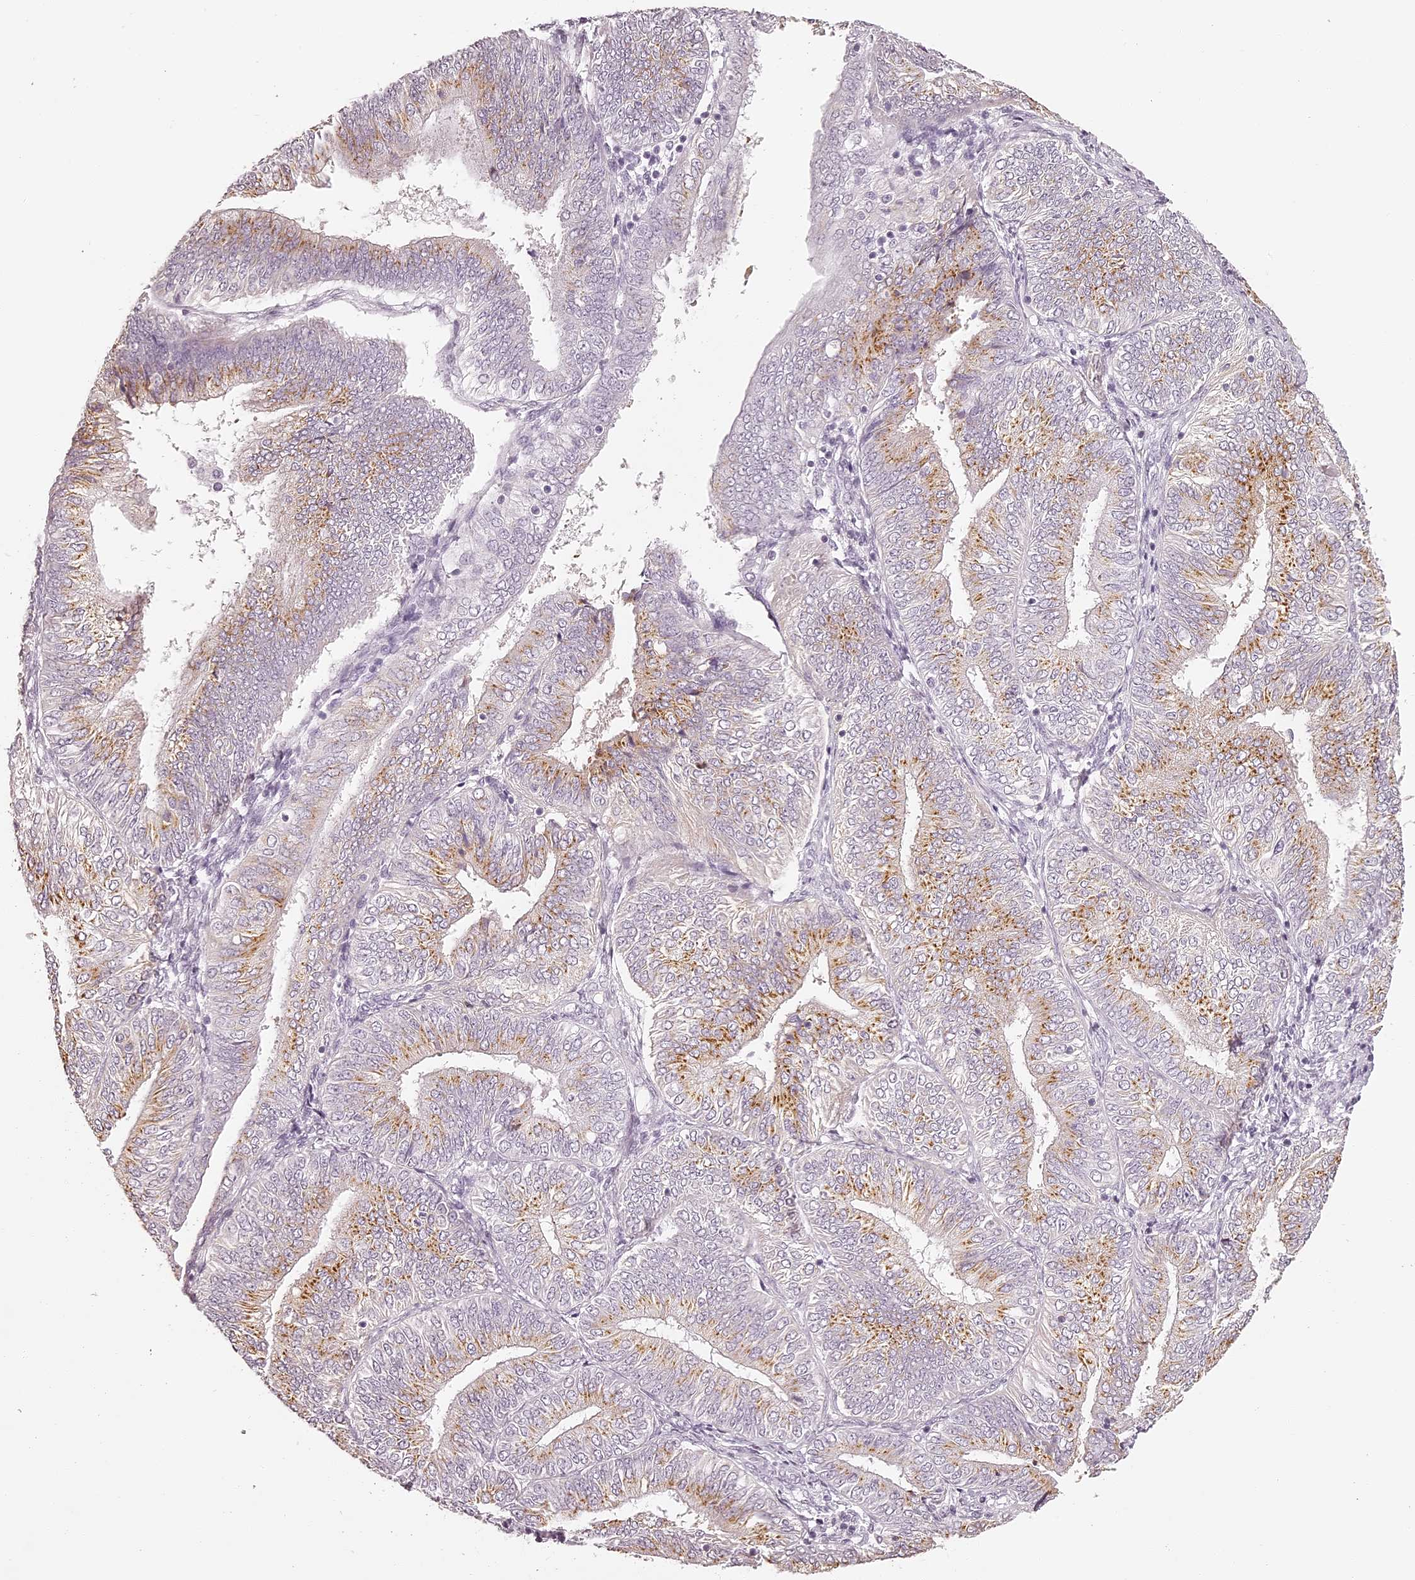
{"staining": {"intensity": "moderate", "quantity": "25%-75%", "location": "cytoplasmic/membranous"}, "tissue": "endometrial cancer", "cell_type": "Tumor cells", "image_type": "cancer", "snomed": [{"axis": "morphology", "description": "Adenocarcinoma, NOS"}, {"axis": "topography", "description": "Endometrium"}], "caption": "Immunohistochemical staining of human endometrial adenocarcinoma reveals medium levels of moderate cytoplasmic/membranous positivity in about 25%-75% of tumor cells. (DAB IHC, brown staining for protein, blue staining for nuclei).", "gene": "ELAPOR1", "patient": {"sex": "female", "age": 58}}